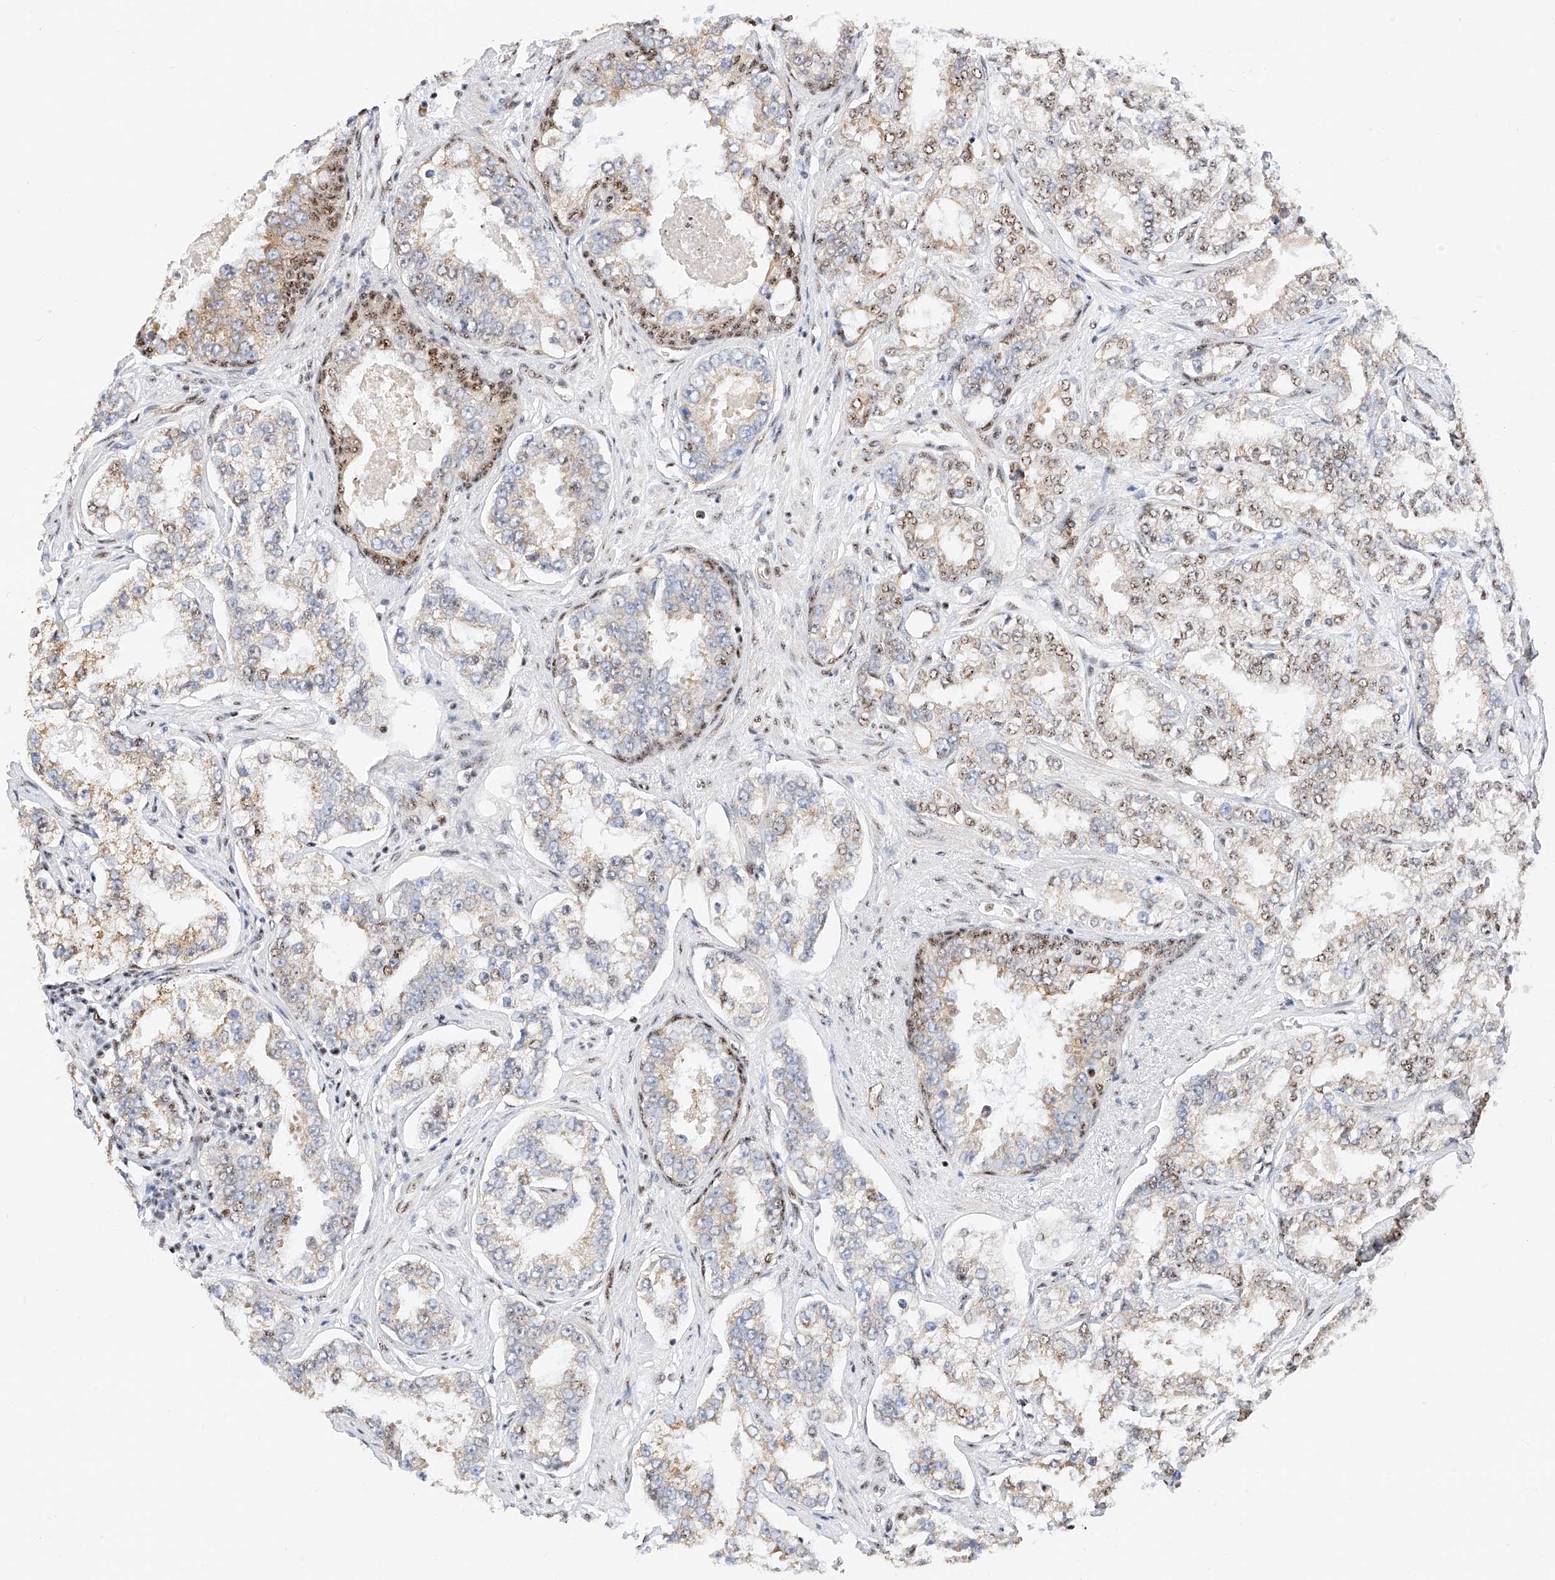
{"staining": {"intensity": "moderate", "quantity": "25%-75%", "location": "nuclear"}, "tissue": "prostate cancer", "cell_type": "Tumor cells", "image_type": "cancer", "snomed": [{"axis": "morphology", "description": "Normal tissue, NOS"}, {"axis": "morphology", "description": "Adenocarcinoma, High grade"}, {"axis": "topography", "description": "Prostate"}], "caption": "The micrograph reveals a brown stain indicating the presence of a protein in the nuclear of tumor cells in prostate cancer (adenocarcinoma (high-grade)). (DAB = brown stain, brightfield microscopy at high magnification).", "gene": "ATXN7L2", "patient": {"sex": "male", "age": 83}}